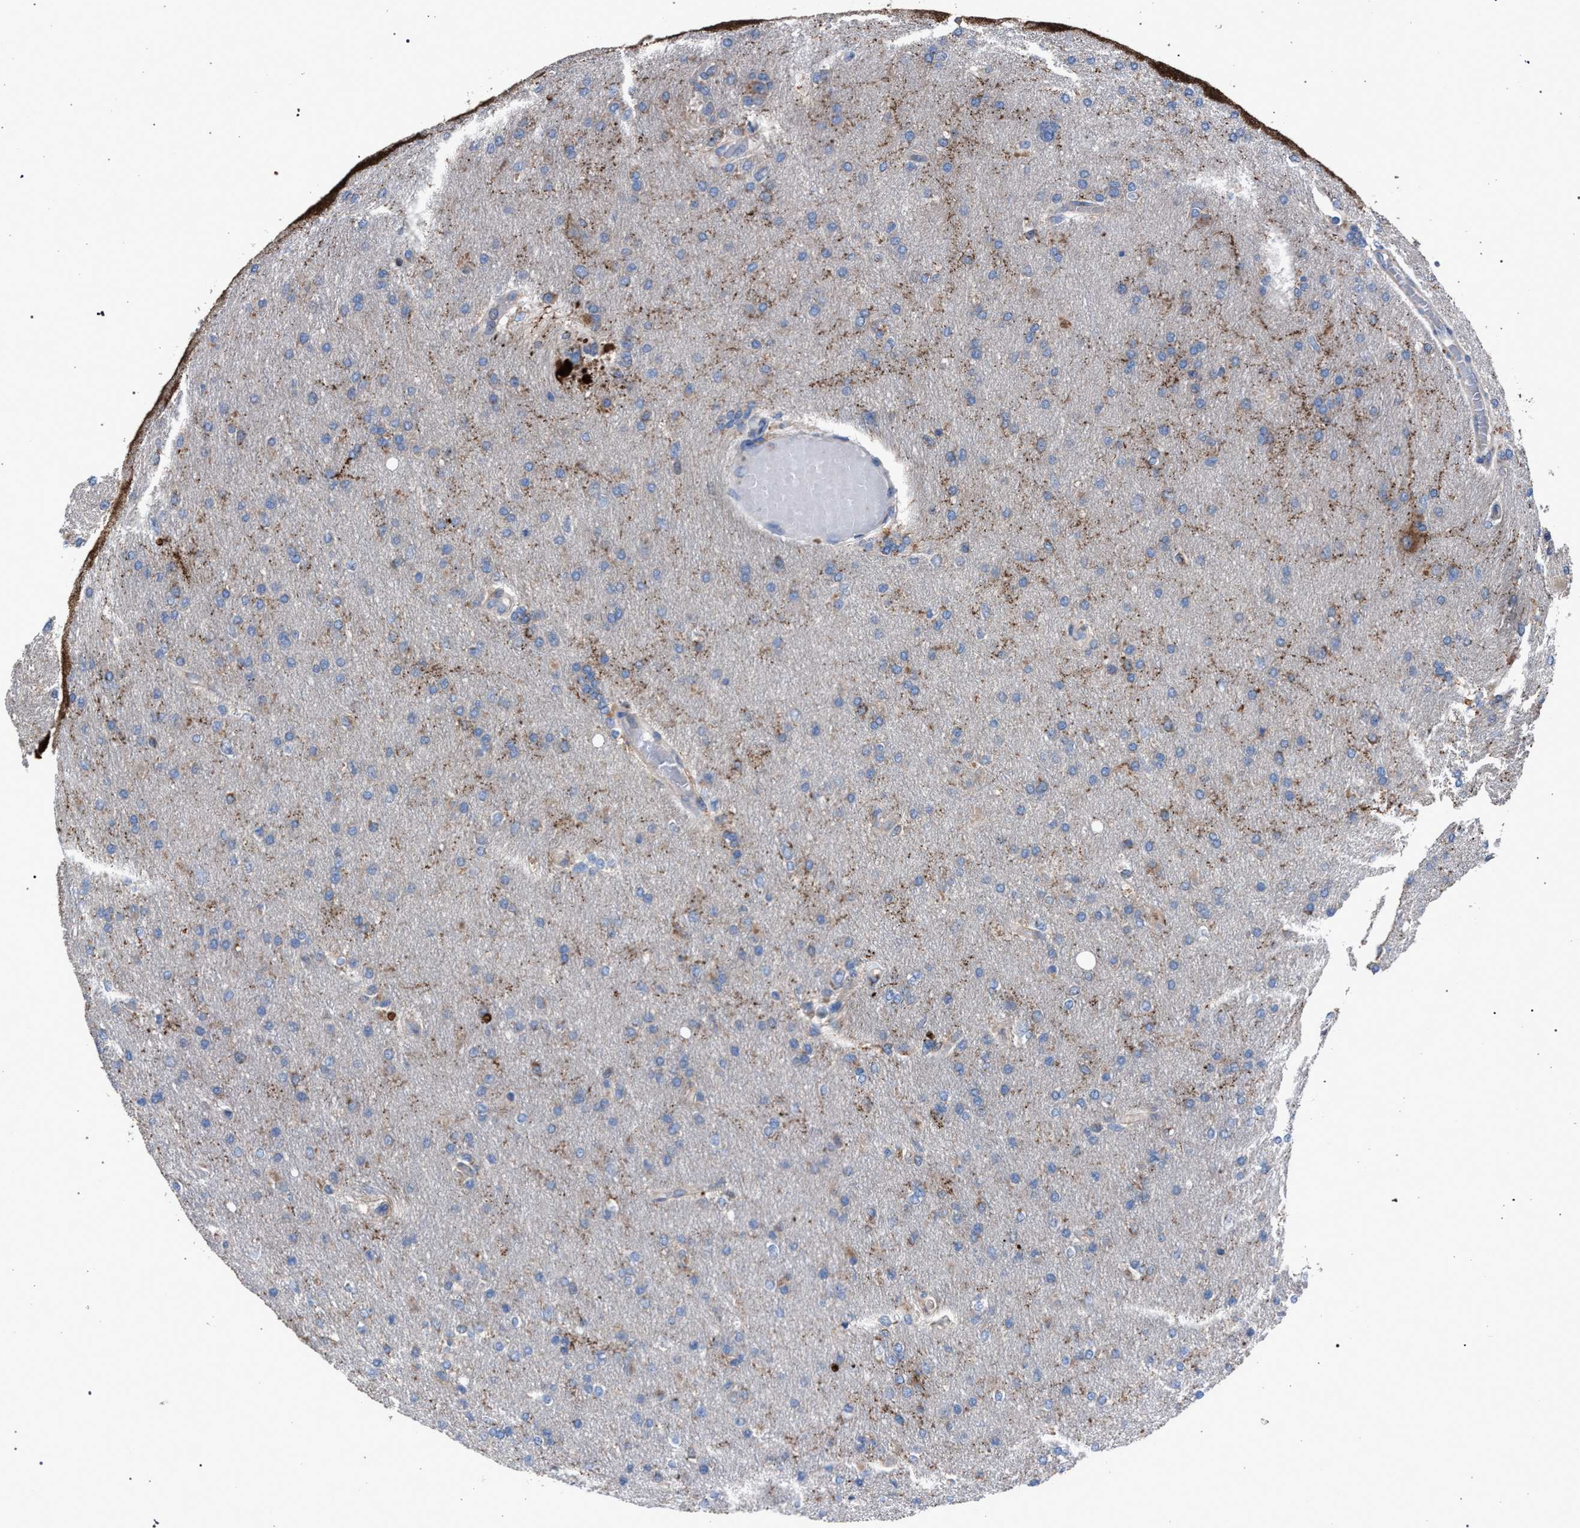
{"staining": {"intensity": "weak", "quantity": "<25%", "location": "cytoplasmic/membranous"}, "tissue": "glioma", "cell_type": "Tumor cells", "image_type": "cancer", "snomed": [{"axis": "morphology", "description": "Glioma, malignant, High grade"}, {"axis": "topography", "description": "Cerebral cortex"}], "caption": "There is no significant expression in tumor cells of glioma. Brightfield microscopy of IHC stained with DAB (3,3'-diaminobenzidine) (brown) and hematoxylin (blue), captured at high magnification.", "gene": "ATP6V0A1", "patient": {"sex": "female", "age": 36}}